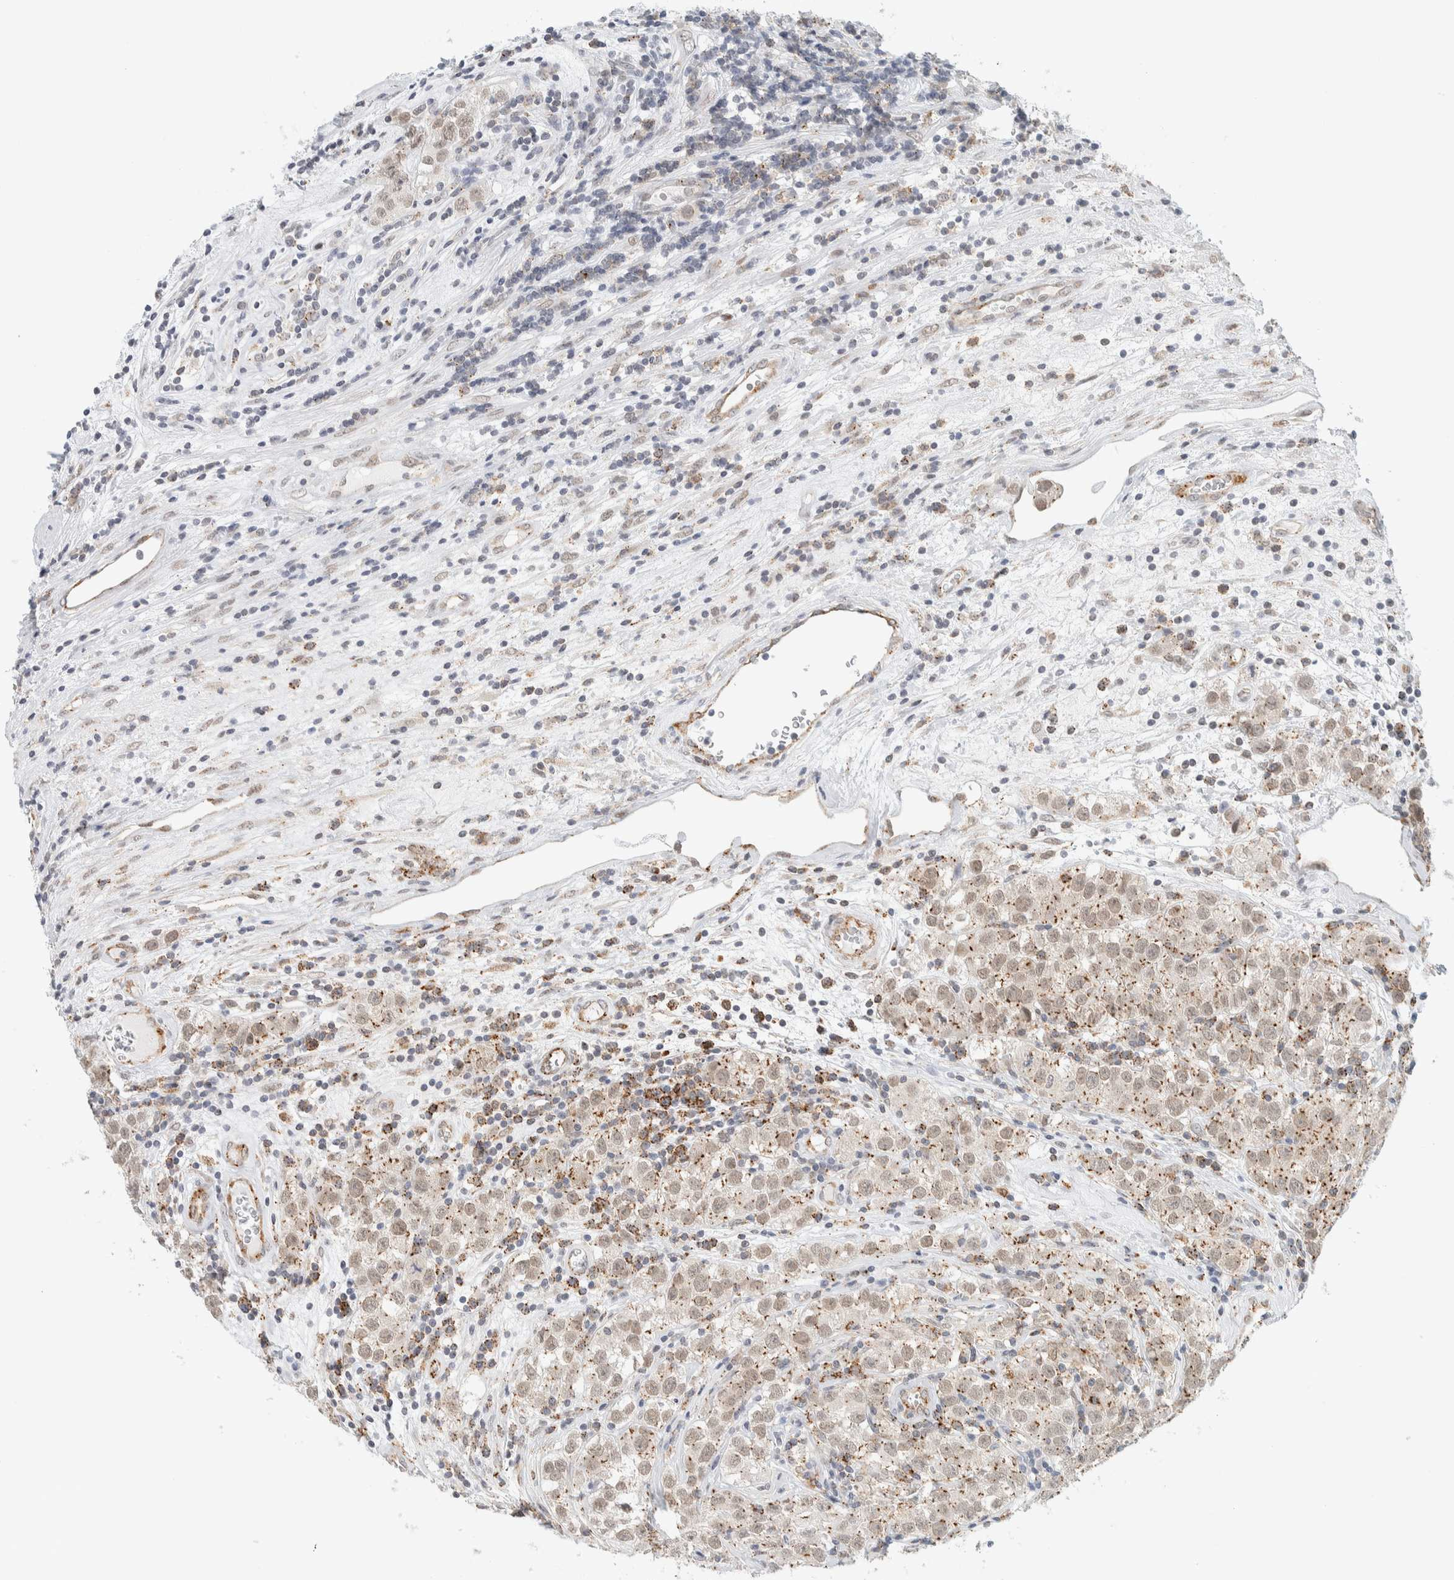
{"staining": {"intensity": "weak", "quantity": "25%-75%", "location": "cytoplasmic/membranous,nuclear"}, "tissue": "testis cancer", "cell_type": "Tumor cells", "image_type": "cancer", "snomed": [{"axis": "morphology", "description": "Seminoma, NOS"}, {"axis": "morphology", "description": "Carcinoma, Embryonal, NOS"}, {"axis": "topography", "description": "Testis"}], "caption": "High-power microscopy captured an immunohistochemistry micrograph of testis seminoma, revealing weak cytoplasmic/membranous and nuclear expression in about 25%-75% of tumor cells.", "gene": "CDH17", "patient": {"sex": "male", "age": 43}}